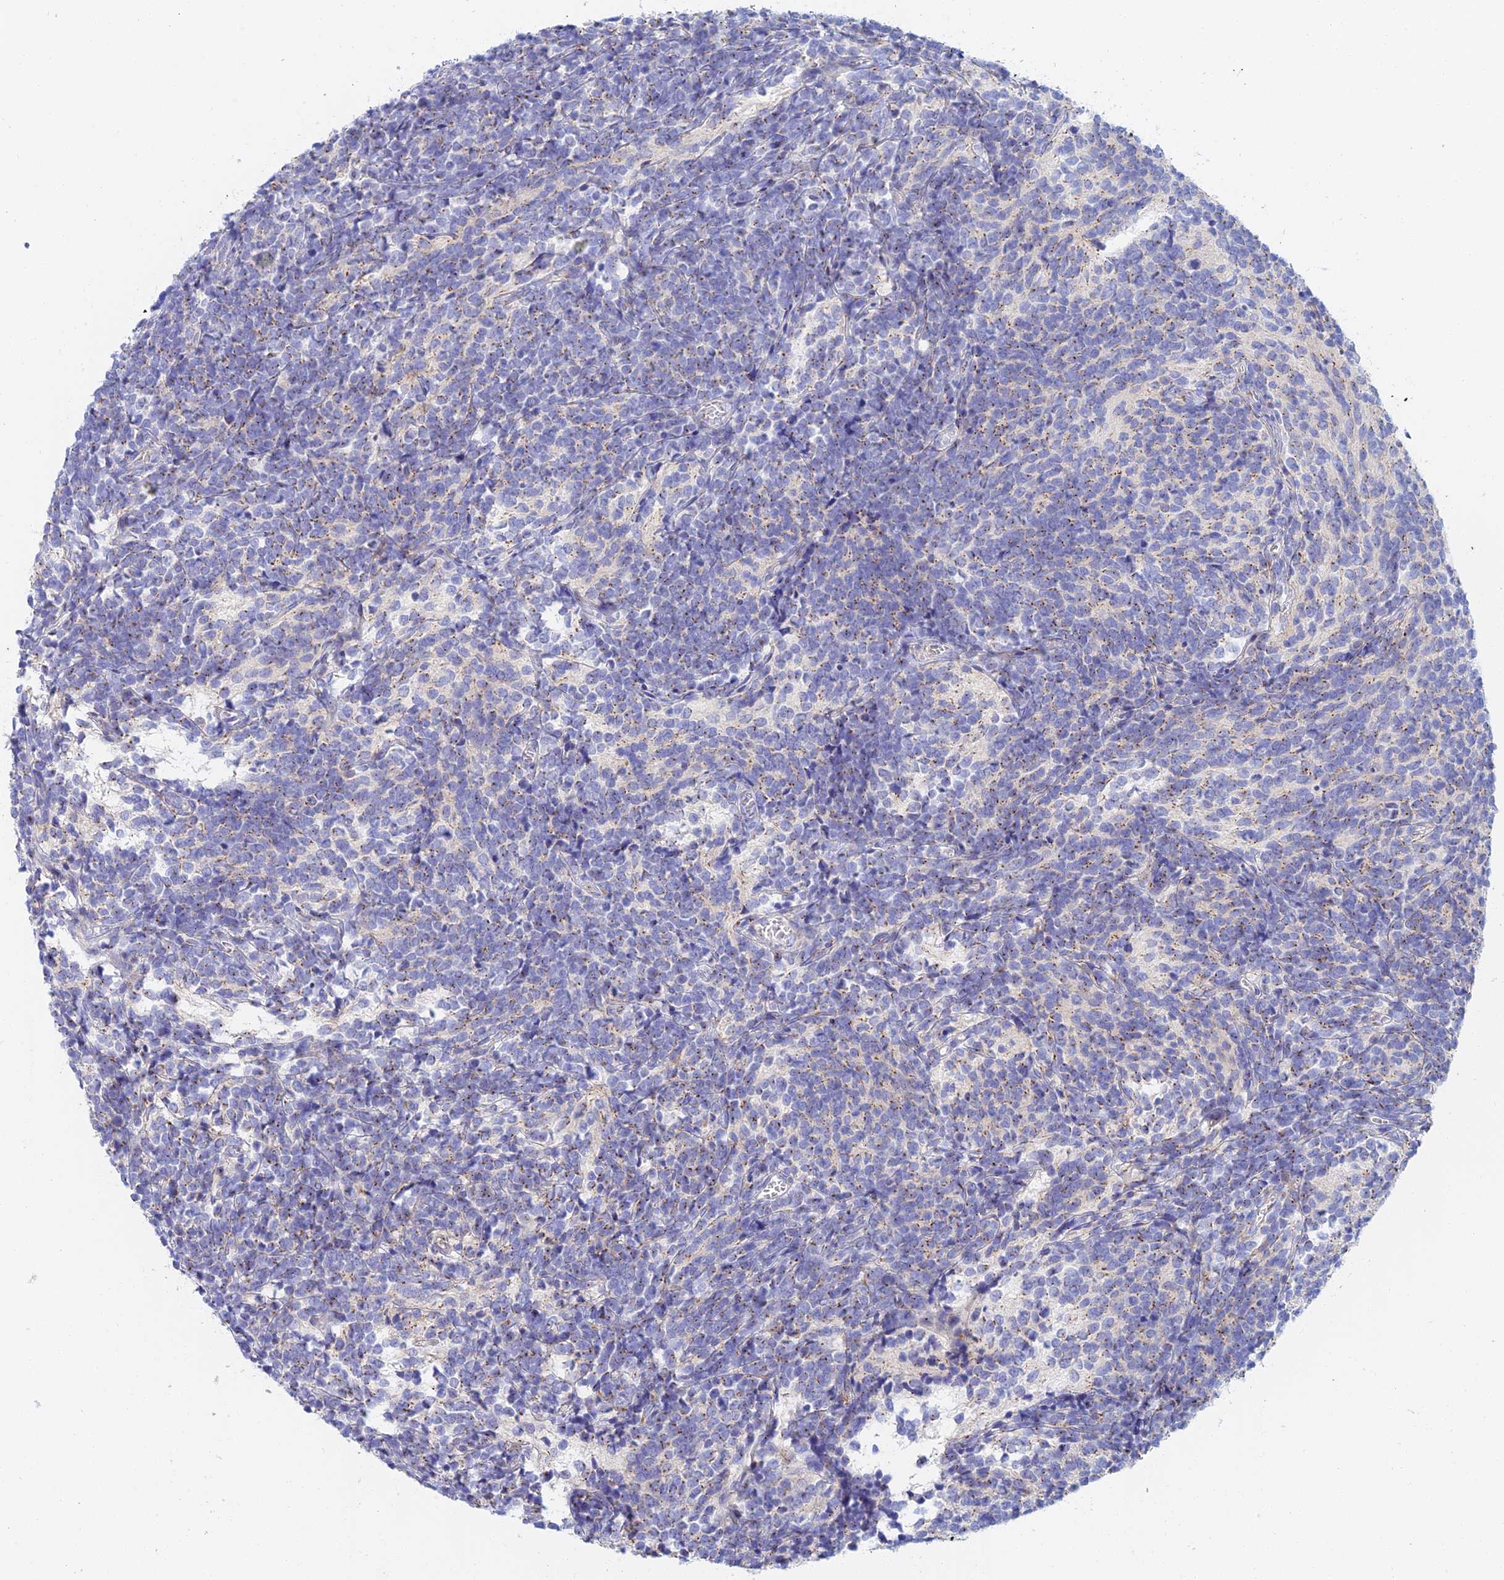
{"staining": {"intensity": "moderate", "quantity": "<25%", "location": "cytoplasmic/membranous"}, "tissue": "glioma", "cell_type": "Tumor cells", "image_type": "cancer", "snomed": [{"axis": "morphology", "description": "Glioma, malignant, Low grade"}, {"axis": "topography", "description": "Brain"}], "caption": "IHC of malignant glioma (low-grade) reveals low levels of moderate cytoplasmic/membranous positivity in approximately <25% of tumor cells. (DAB IHC with brightfield microscopy, high magnification).", "gene": "SLC24A3", "patient": {"sex": "female", "age": 1}}